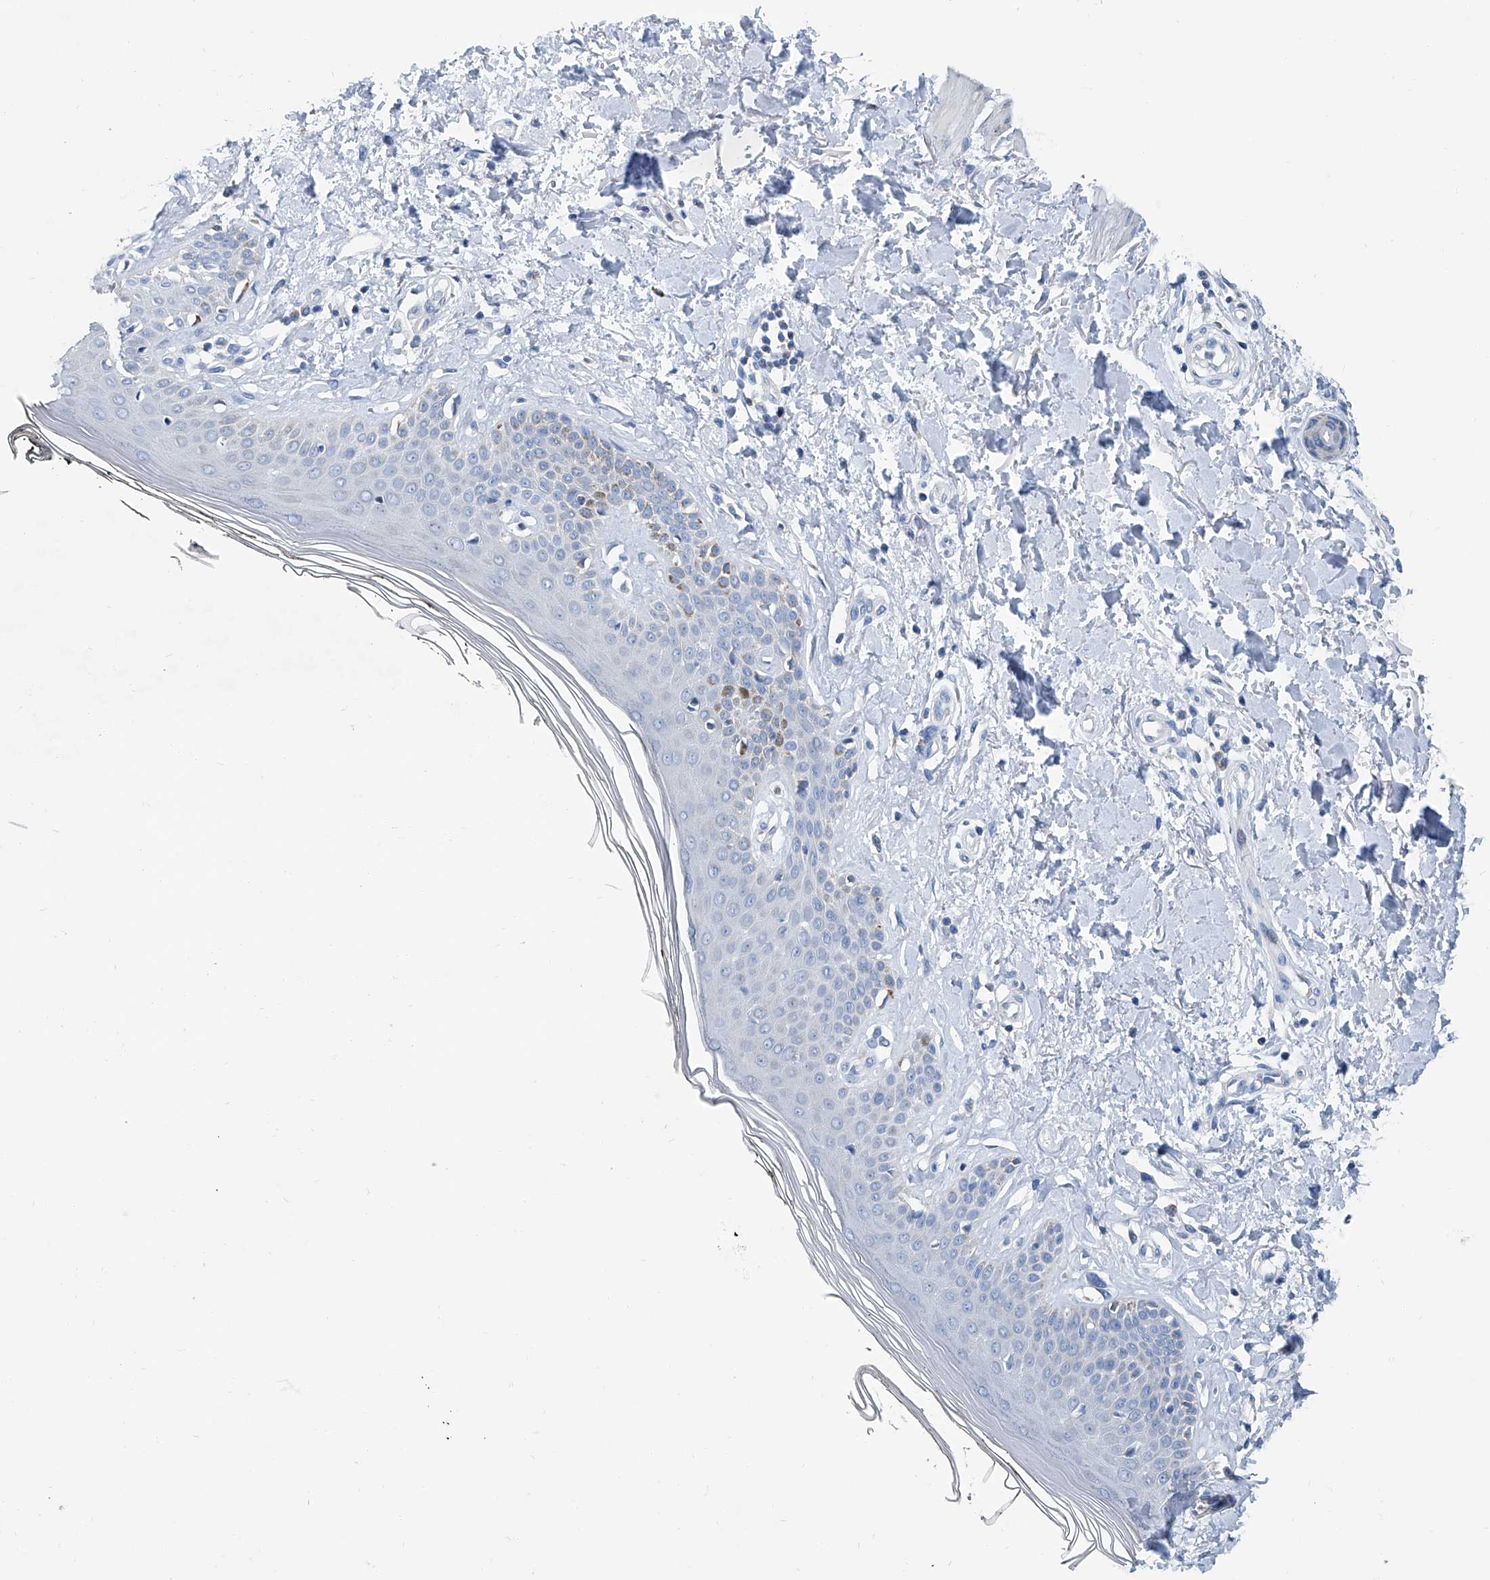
{"staining": {"intensity": "negative", "quantity": "none", "location": "none"}, "tissue": "skin", "cell_type": "Fibroblasts", "image_type": "normal", "snomed": [{"axis": "morphology", "description": "Normal tissue, NOS"}, {"axis": "topography", "description": "Skin"}], "caption": "Micrograph shows no significant protein positivity in fibroblasts of normal skin. (DAB (3,3'-diaminobenzidine) immunohistochemistry (IHC) visualized using brightfield microscopy, high magnification).", "gene": "MT", "patient": {"sex": "female", "age": 64}}